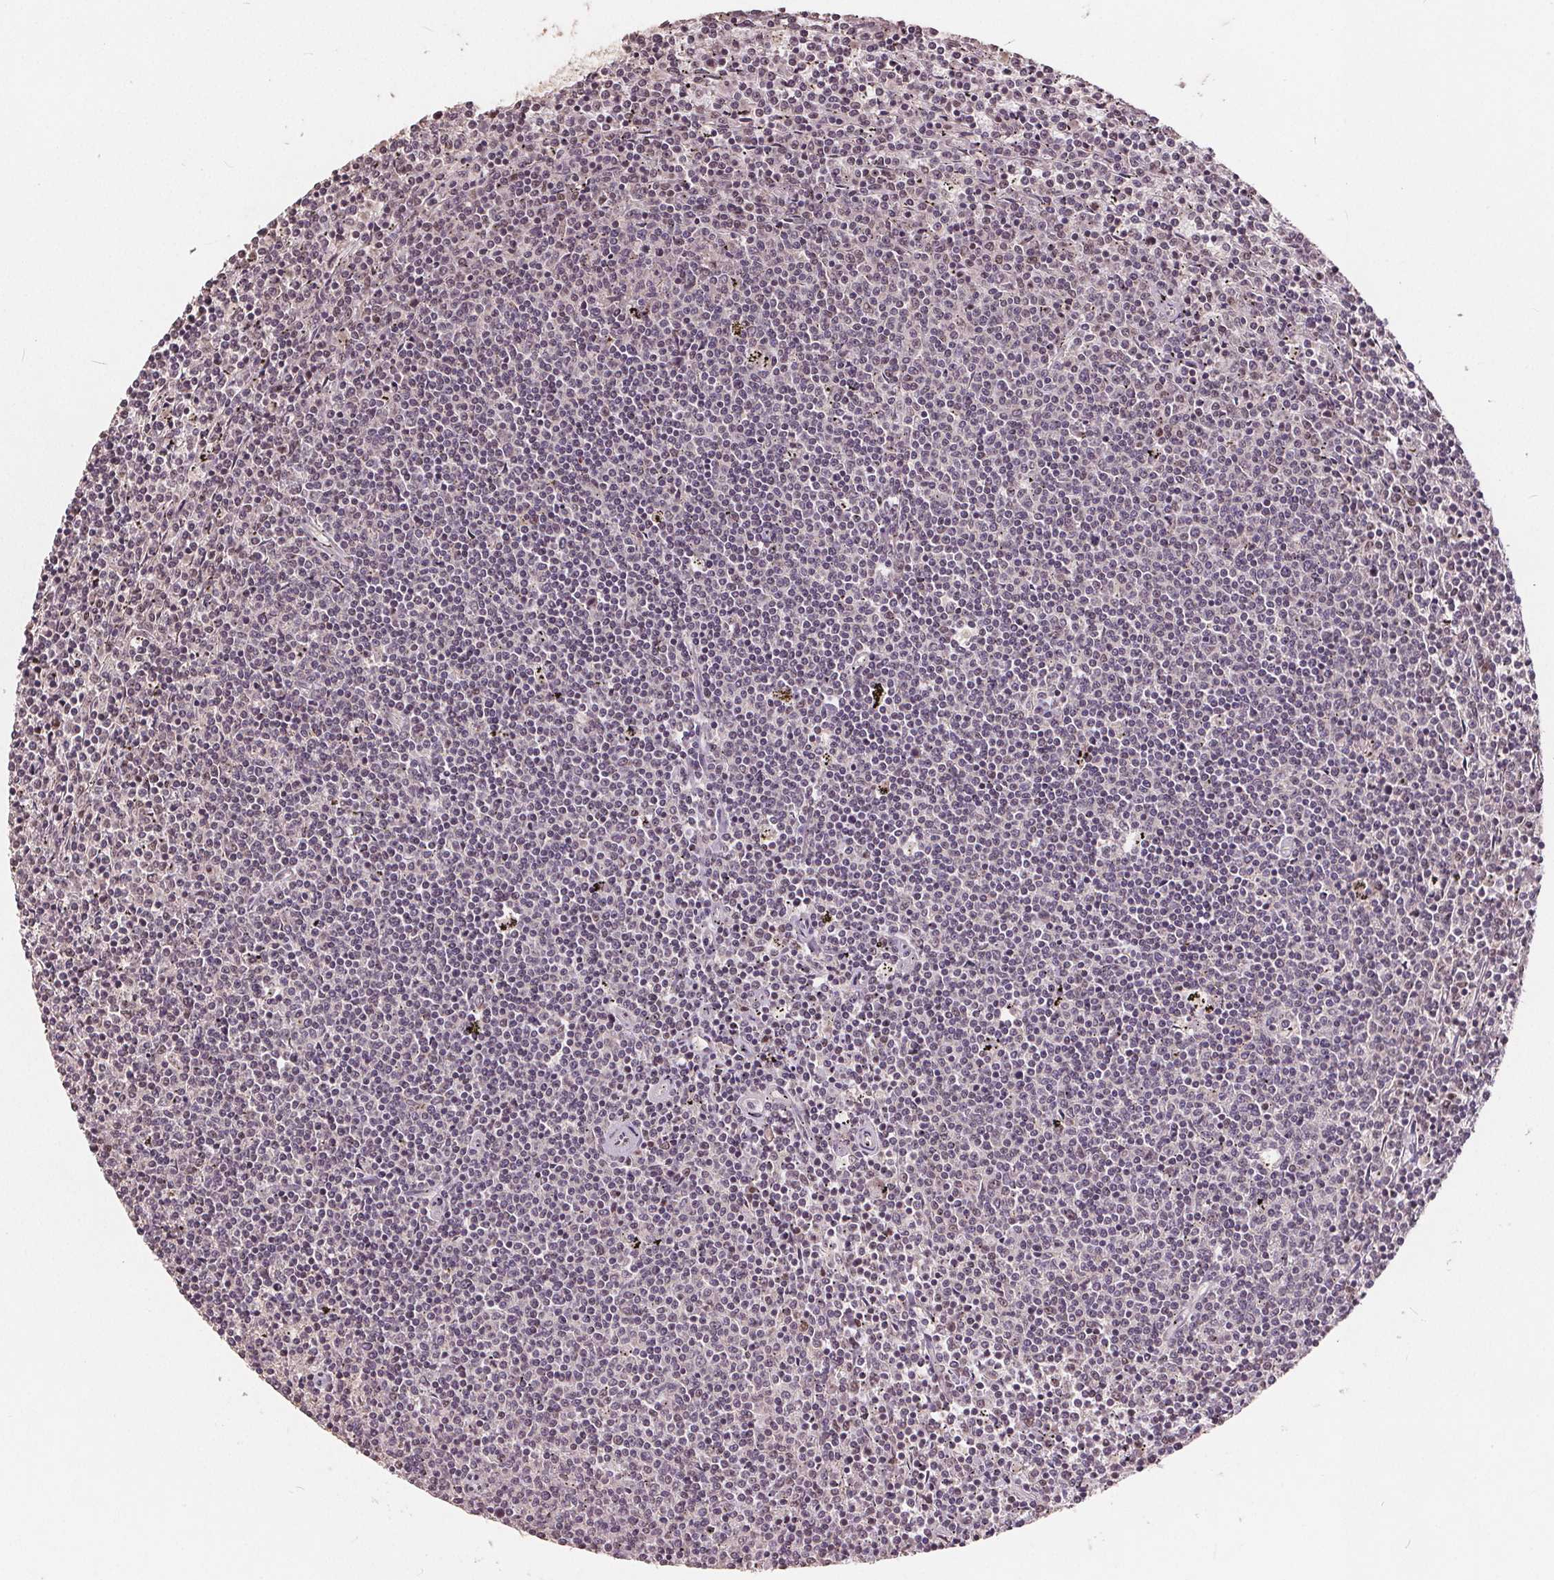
{"staining": {"intensity": "negative", "quantity": "none", "location": "none"}, "tissue": "lymphoma", "cell_type": "Tumor cells", "image_type": "cancer", "snomed": [{"axis": "morphology", "description": "Malignant lymphoma, non-Hodgkin's type, Low grade"}, {"axis": "topography", "description": "Spleen"}], "caption": "This is an immunohistochemistry photomicrograph of low-grade malignant lymphoma, non-Hodgkin's type. There is no staining in tumor cells.", "gene": "DNMT3B", "patient": {"sex": "female", "age": 50}}